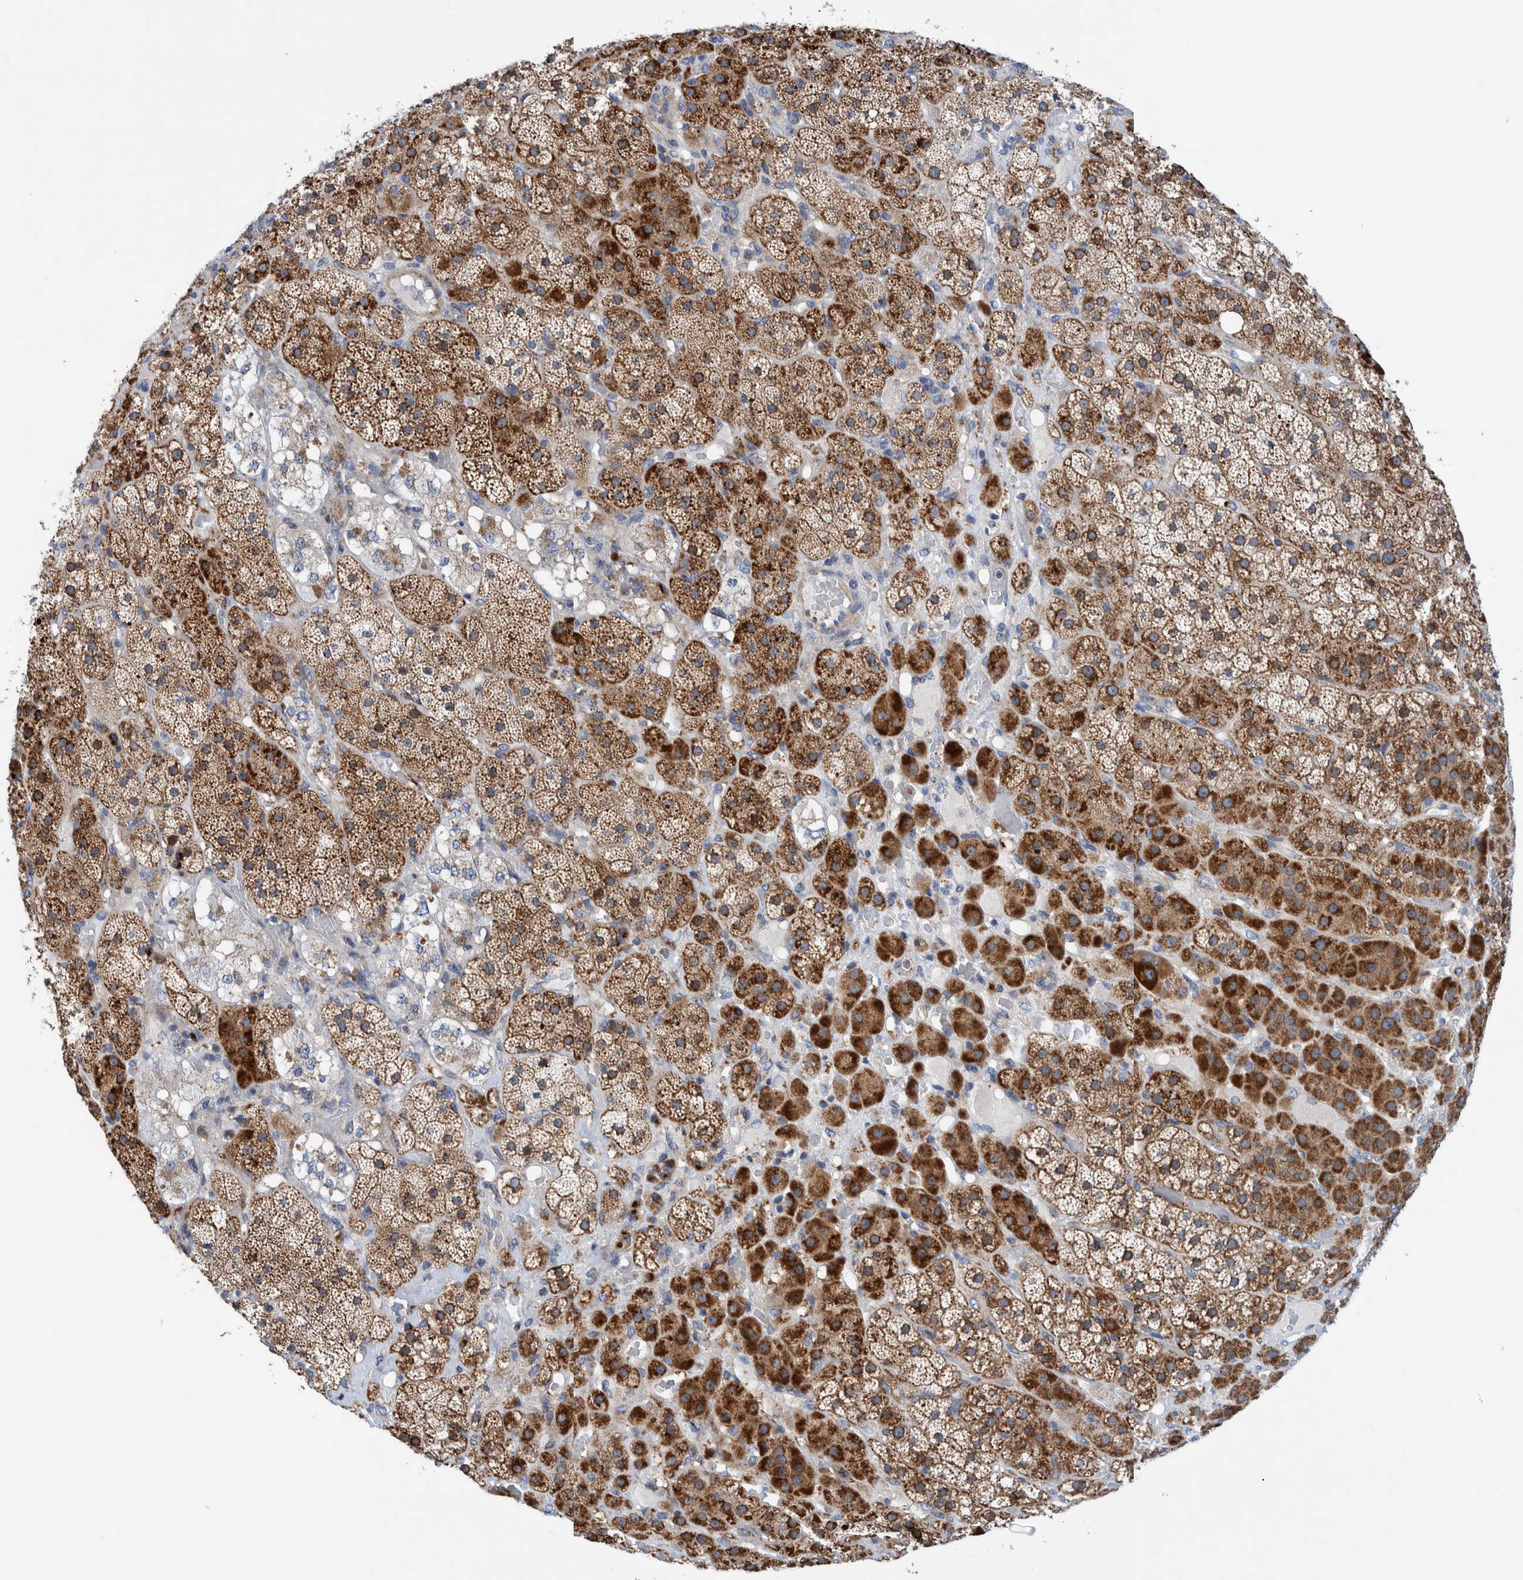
{"staining": {"intensity": "strong", "quantity": ">75%", "location": "cytoplasmic/membranous"}, "tissue": "adrenal gland", "cell_type": "Glandular cells", "image_type": "normal", "snomed": [{"axis": "morphology", "description": "Normal tissue, NOS"}, {"axis": "topography", "description": "Adrenal gland"}], "caption": "Immunohistochemistry image of normal adrenal gland stained for a protein (brown), which shows high levels of strong cytoplasmic/membranous staining in approximately >75% of glandular cells.", "gene": "TRIM58", "patient": {"sex": "male", "age": 57}}